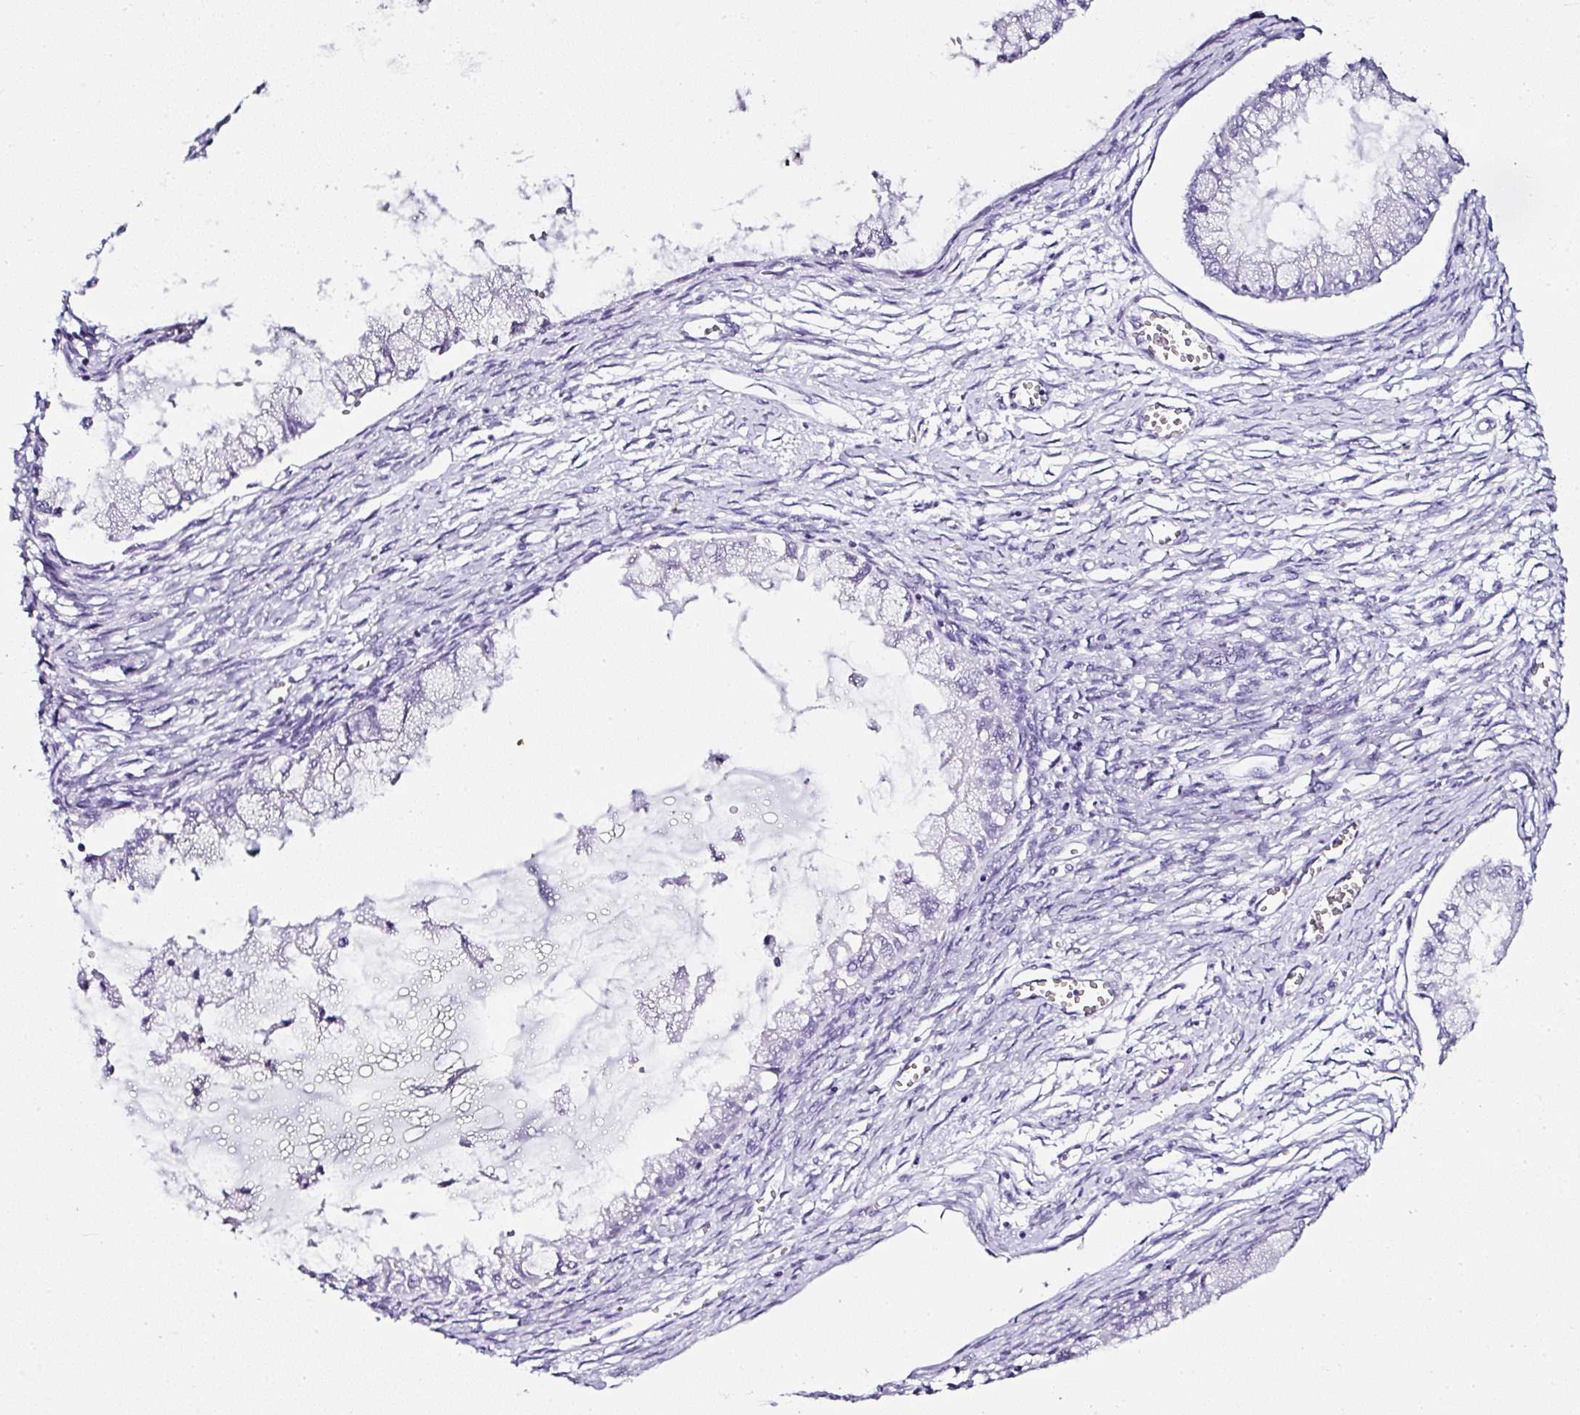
{"staining": {"intensity": "negative", "quantity": "none", "location": "none"}, "tissue": "ovarian cancer", "cell_type": "Tumor cells", "image_type": "cancer", "snomed": [{"axis": "morphology", "description": "Cystadenocarcinoma, mucinous, NOS"}, {"axis": "topography", "description": "Ovary"}], "caption": "Immunohistochemistry of mucinous cystadenocarcinoma (ovarian) reveals no expression in tumor cells.", "gene": "SERPINB3", "patient": {"sex": "female", "age": 34}}